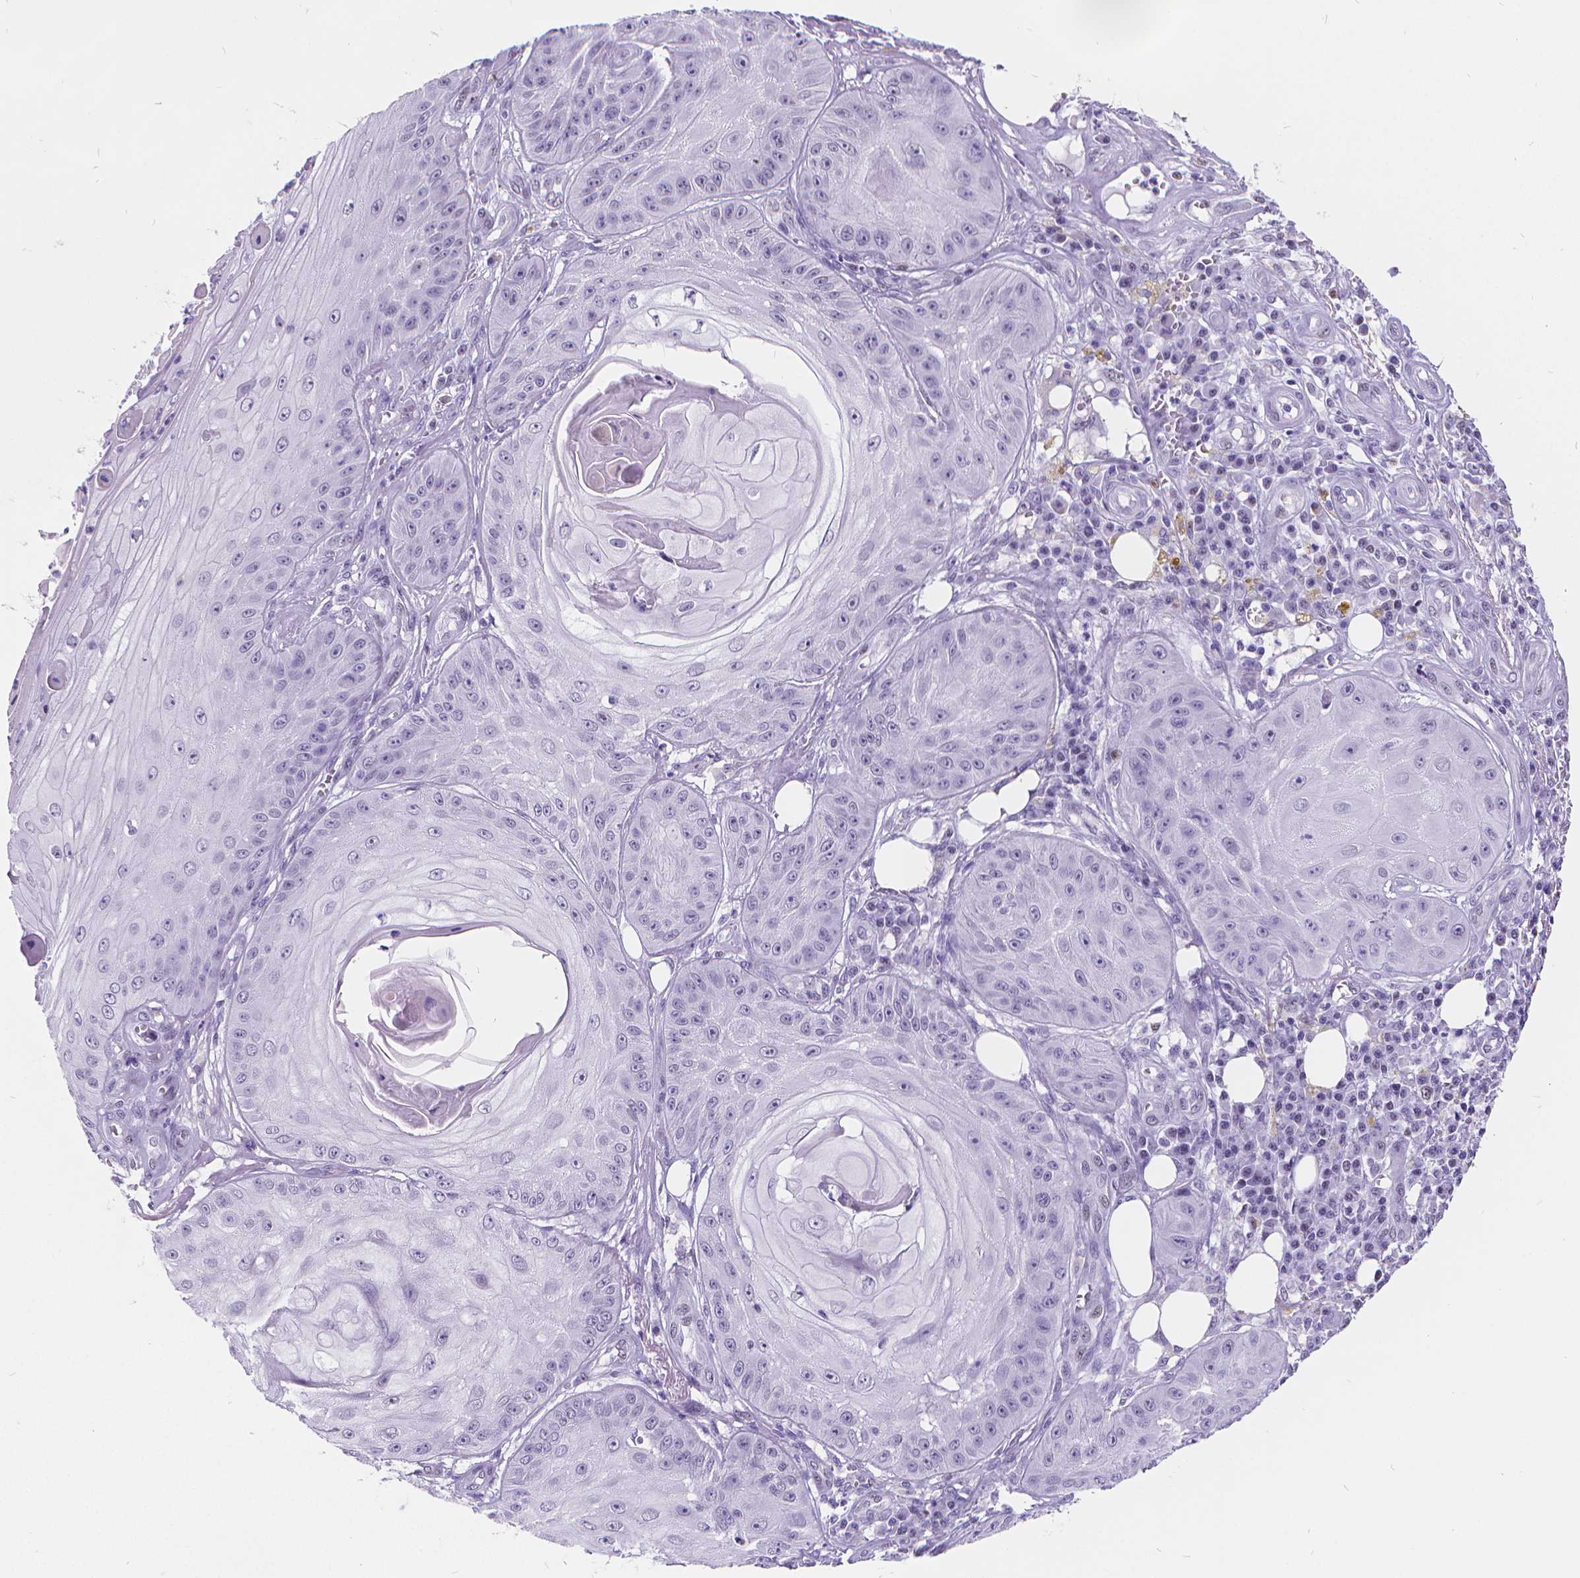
{"staining": {"intensity": "negative", "quantity": "none", "location": "none"}, "tissue": "skin cancer", "cell_type": "Tumor cells", "image_type": "cancer", "snomed": [{"axis": "morphology", "description": "Squamous cell carcinoma, NOS"}, {"axis": "topography", "description": "Skin"}], "caption": "Immunohistochemistry (IHC) of human skin squamous cell carcinoma demonstrates no positivity in tumor cells.", "gene": "MEF2C", "patient": {"sex": "male", "age": 70}}